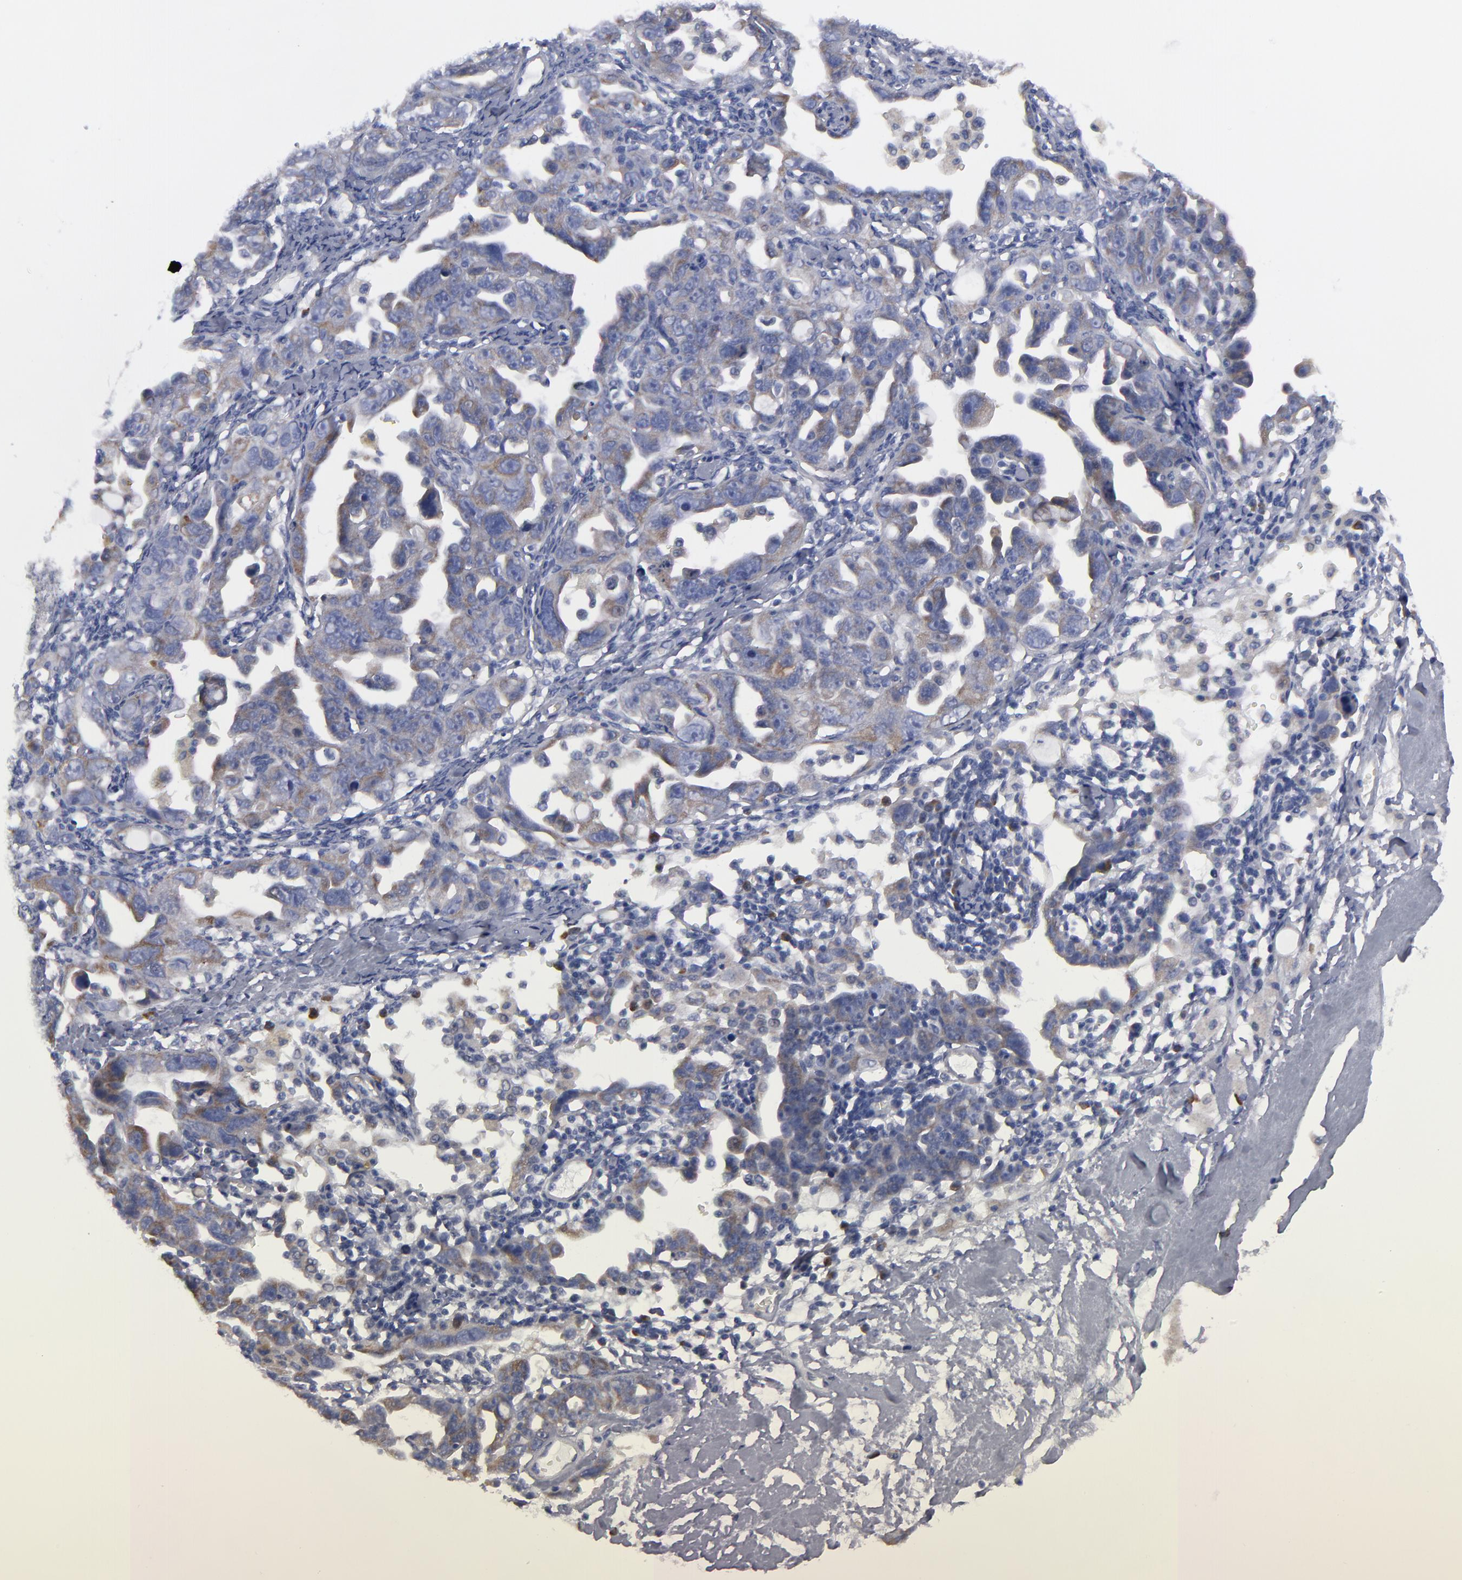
{"staining": {"intensity": "moderate", "quantity": "25%-75%", "location": "cytoplasmic/membranous"}, "tissue": "ovarian cancer", "cell_type": "Tumor cells", "image_type": "cancer", "snomed": [{"axis": "morphology", "description": "Cystadenocarcinoma, serous, NOS"}, {"axis": "topography", "description": "Ovary"}], "caption": "Ovarian cancer stained for a protein shows moderate cytoplasmic/membranous positivity in tumor cells.", "gene": "CCDC80", "patient": {"sex": "female", "age": 66}}